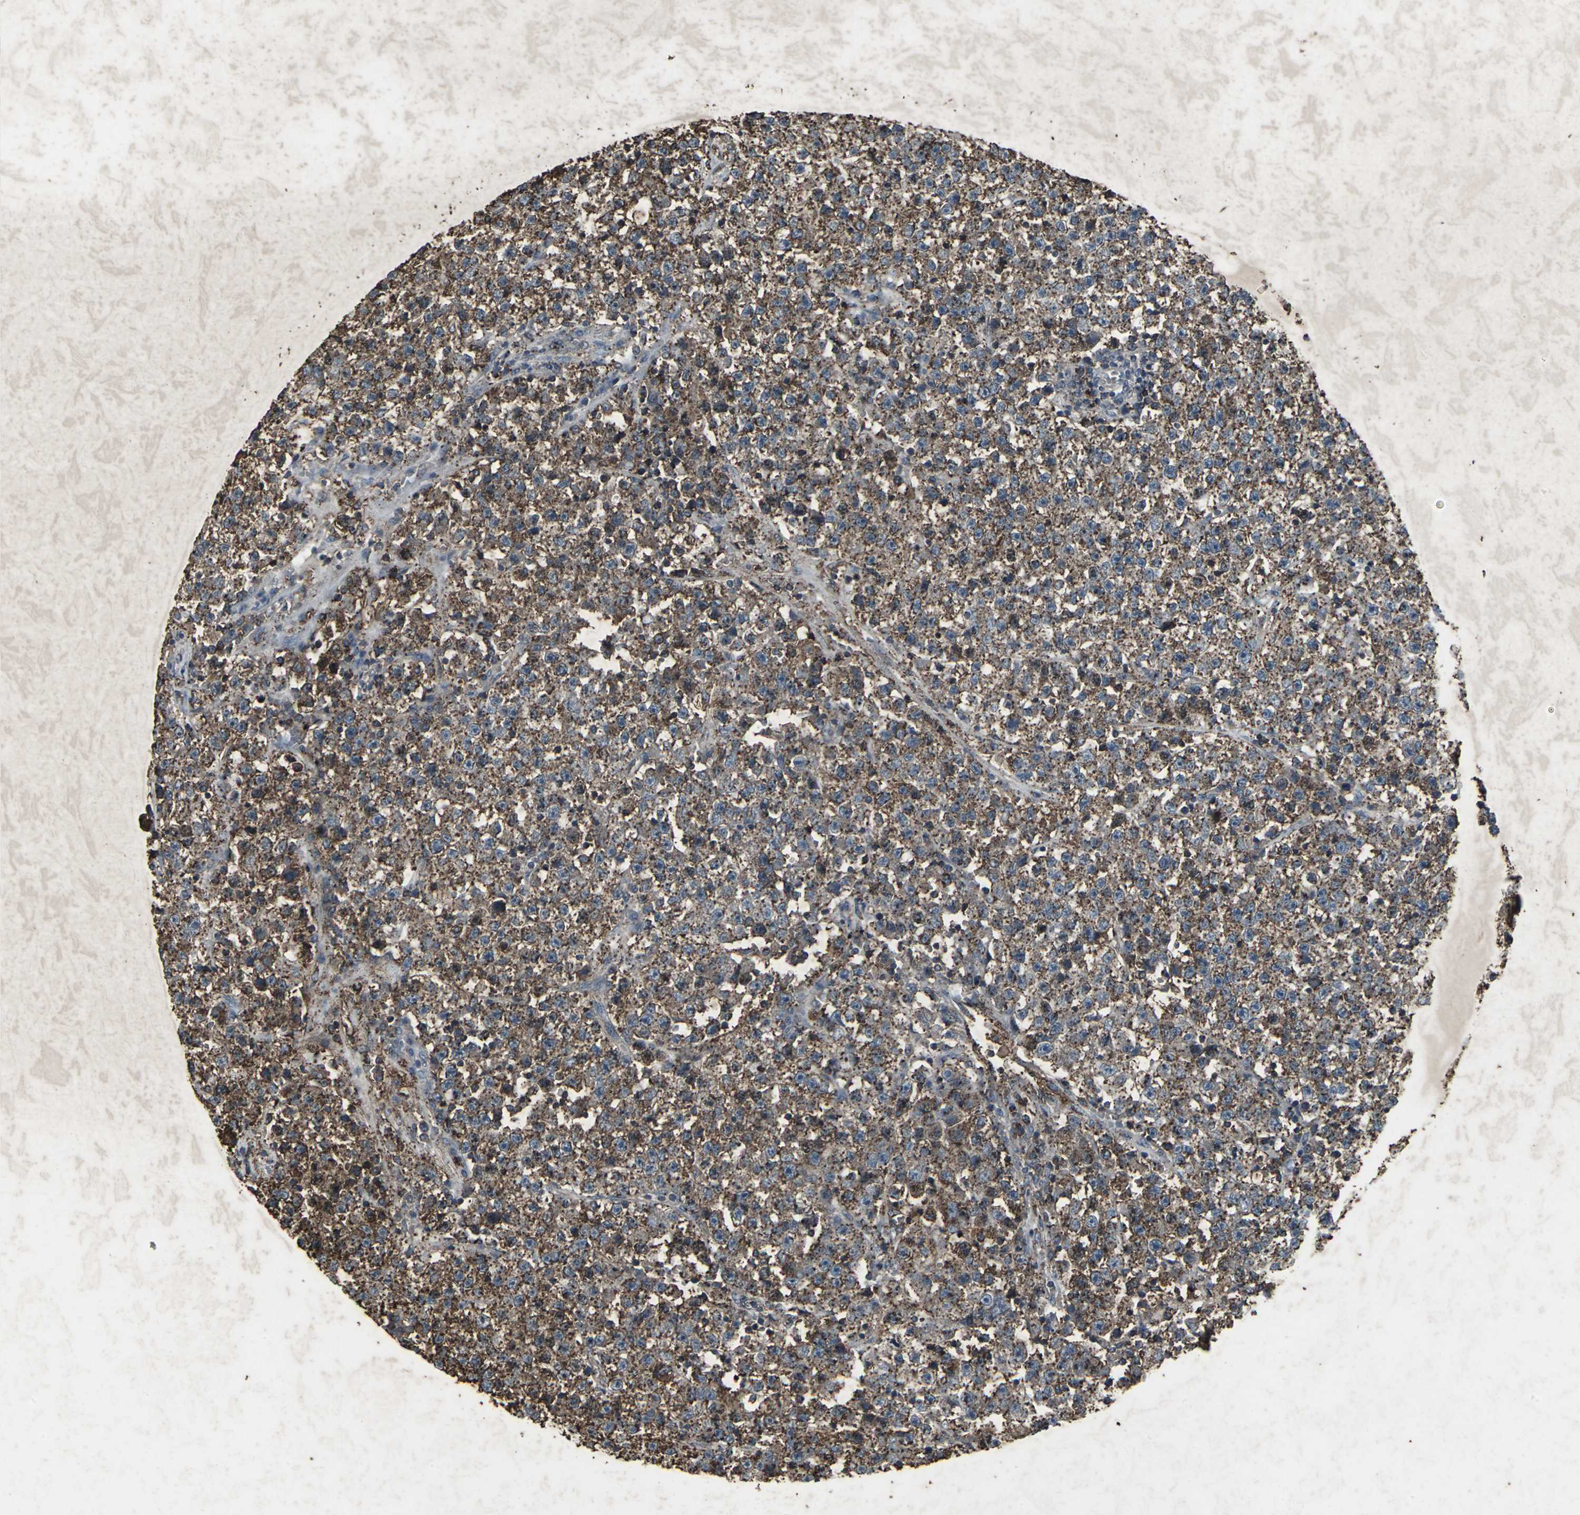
{"staining": {"intensity": "strong", "quantity": ">75%", "location": "cytoplasmic/membranous"}, "tissue": "testis cancer", "cell_type": "Tumor cells", "image_type": "cancer", "snomed": [{"axis": "morphology", "description": "Seminoma, NOS"}, {"axis": "topography", "description": "Testis"}], "caption": "Seminoma (testis) tissue exhibits strong cytoplasmic/membranous staining in approximately >75% of tumor cells, visualized by immunohistochemistry.", "gene": "CCR9", "patient": {"sex": "male", "age": 22}}